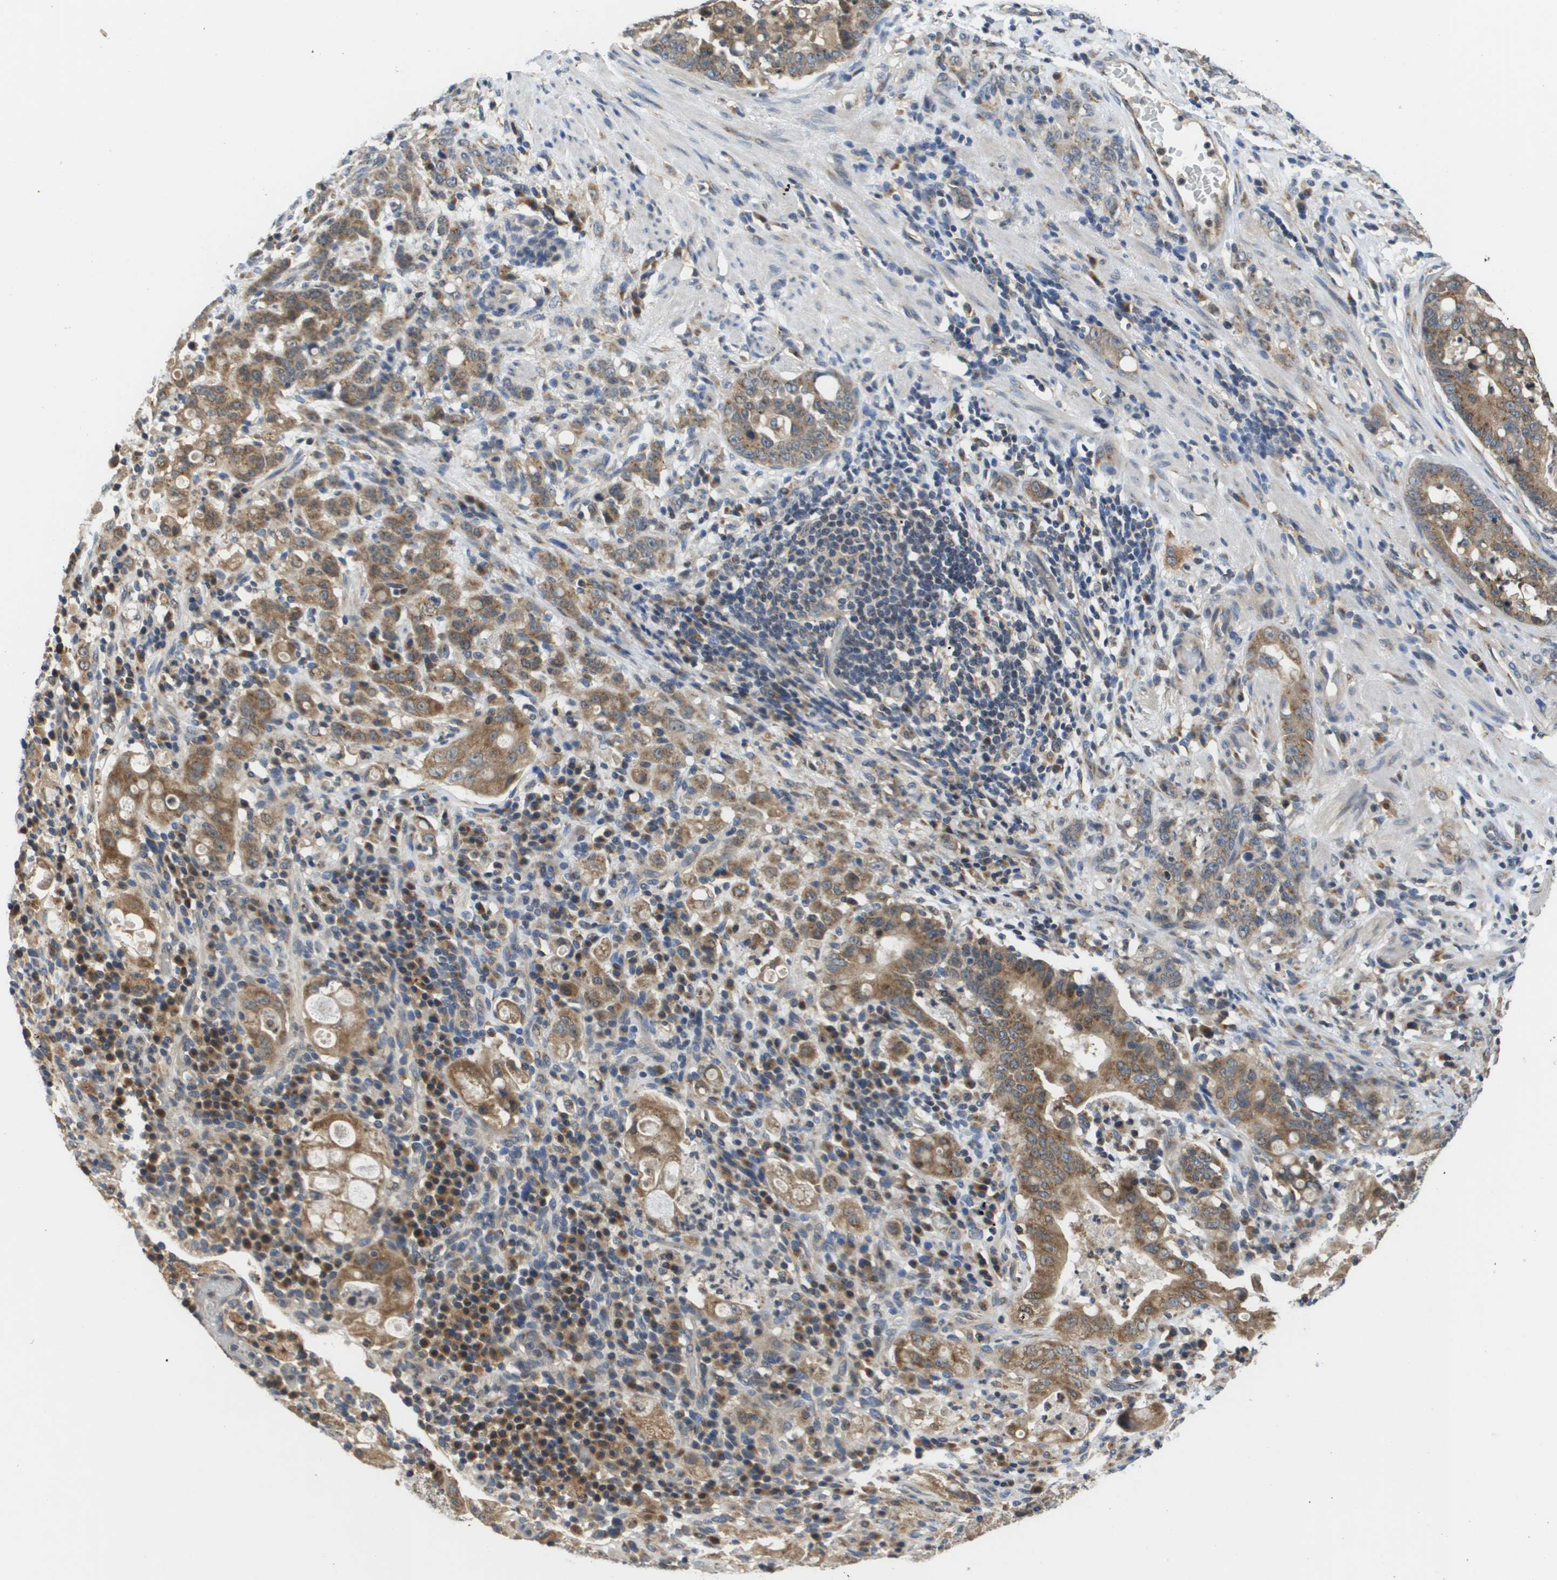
{"staining": {"intensity": "moderate", "quantity": ">75%", "location": "cytoplasmic/membranous"}, "tissue": "stomach cancer", "cell_type": "Tumor cells", "image_type": "cancer", "snomed": [{"axis": "morphology", "description": "Adenocarcinoma, NOS"}, {"axis": "topography", "description": "Stomach, lower"}], "caption": "The micrograph displays a brown stain indicating the presence of a protein in the cytoplasmic/membranous of tumor cells in adenocarcinoma (stomach).", "gene": "PCK1", "patient": {"sex": "male", "age": 88}}